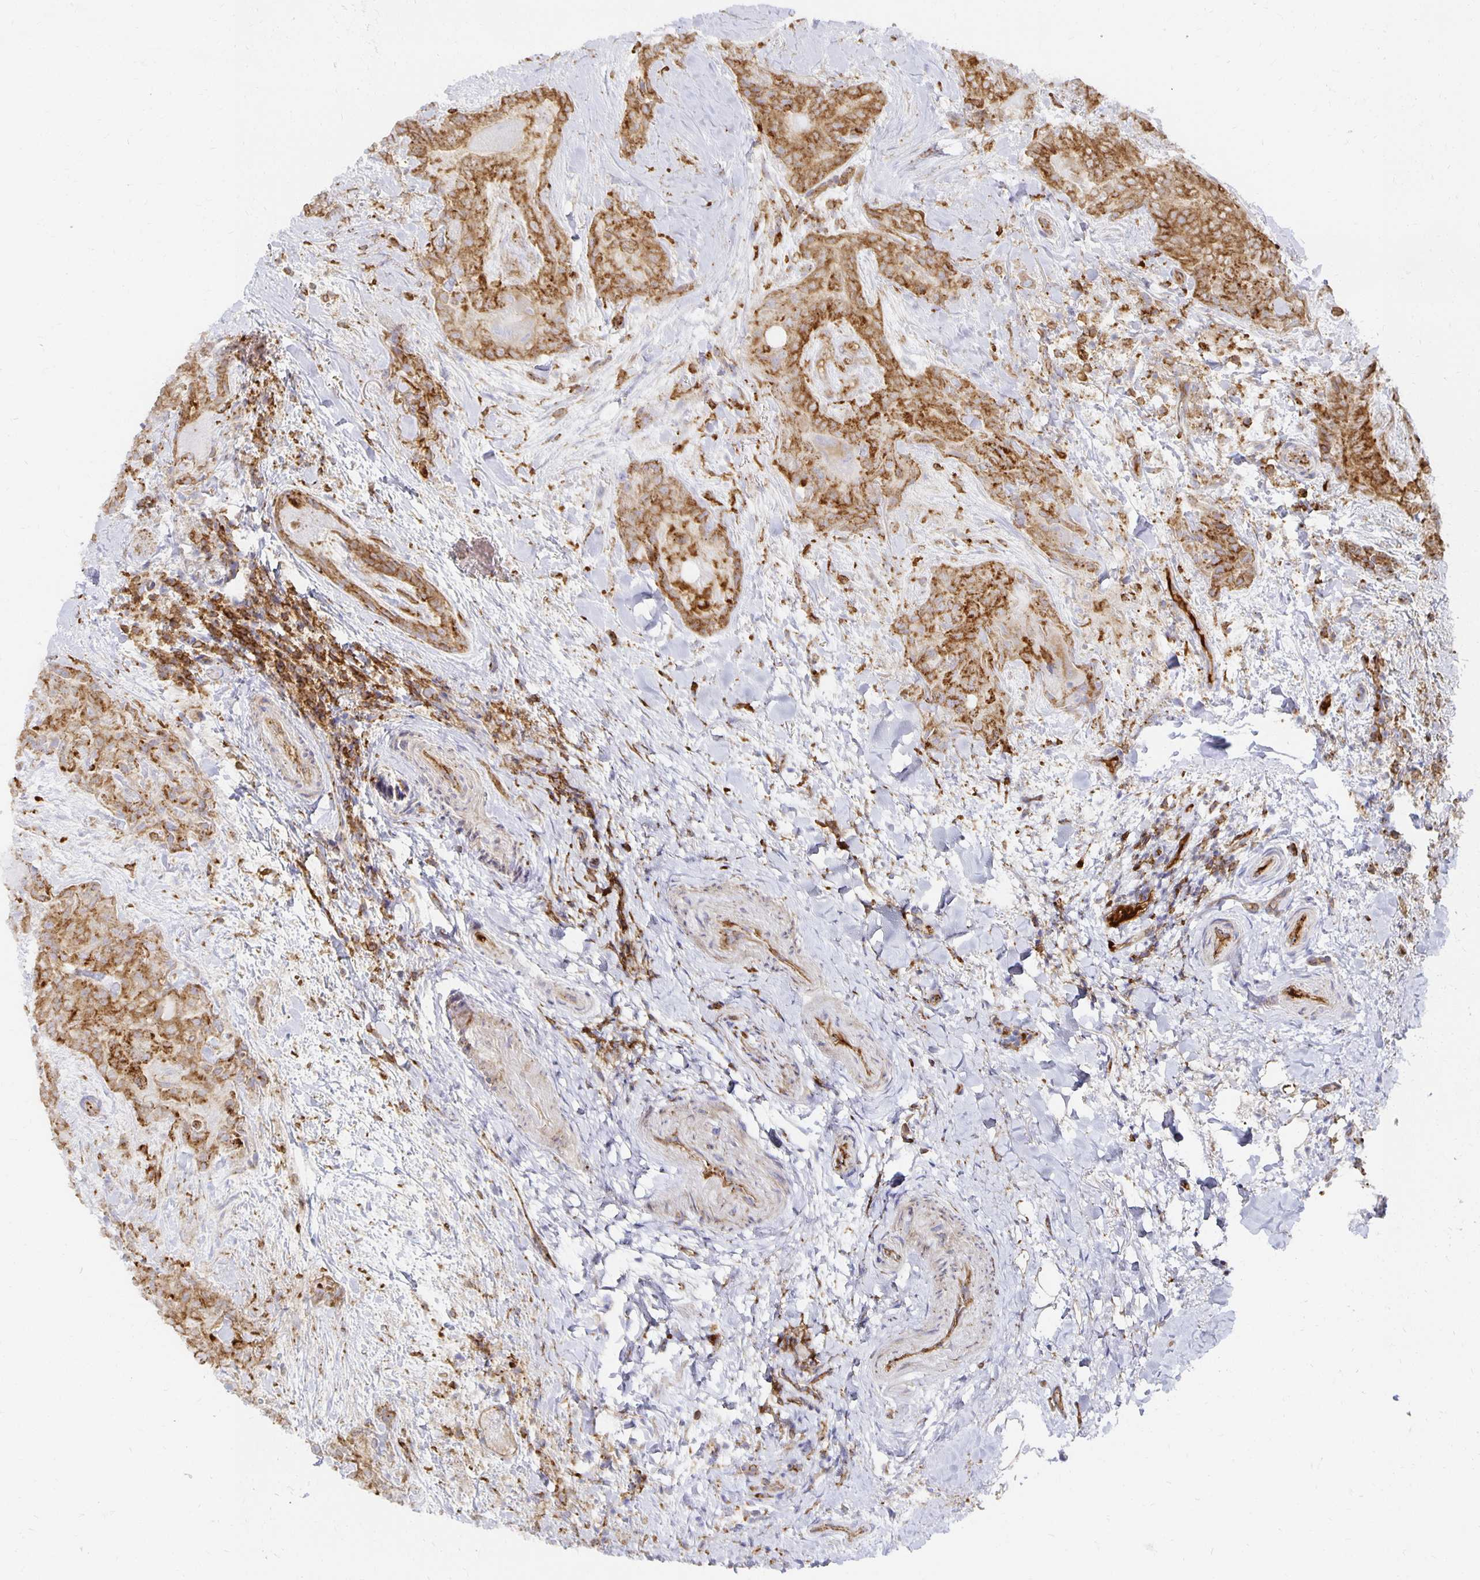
{"staining": {"intensity": "strong", "quantity": ">75%", "location": "cytoplasmic/membranous"}, "tissue": "thyroid cancer", "cell_type": "Tumor cells", "image_type": "cancer", "snomed": [{"axis": "morphology", "description": "Papillary adenocarcinoma, NOS"}, {"axis": "topography", "description": "Thyroid gland"}], "caption": "Tumor cells reveal high levels of strong cytoplasmic/membranous positivity in approximately >75% of cells in thyroid cancer.", "gene": "TAAR1", "patient": {"sex": "female", "age": 61}}